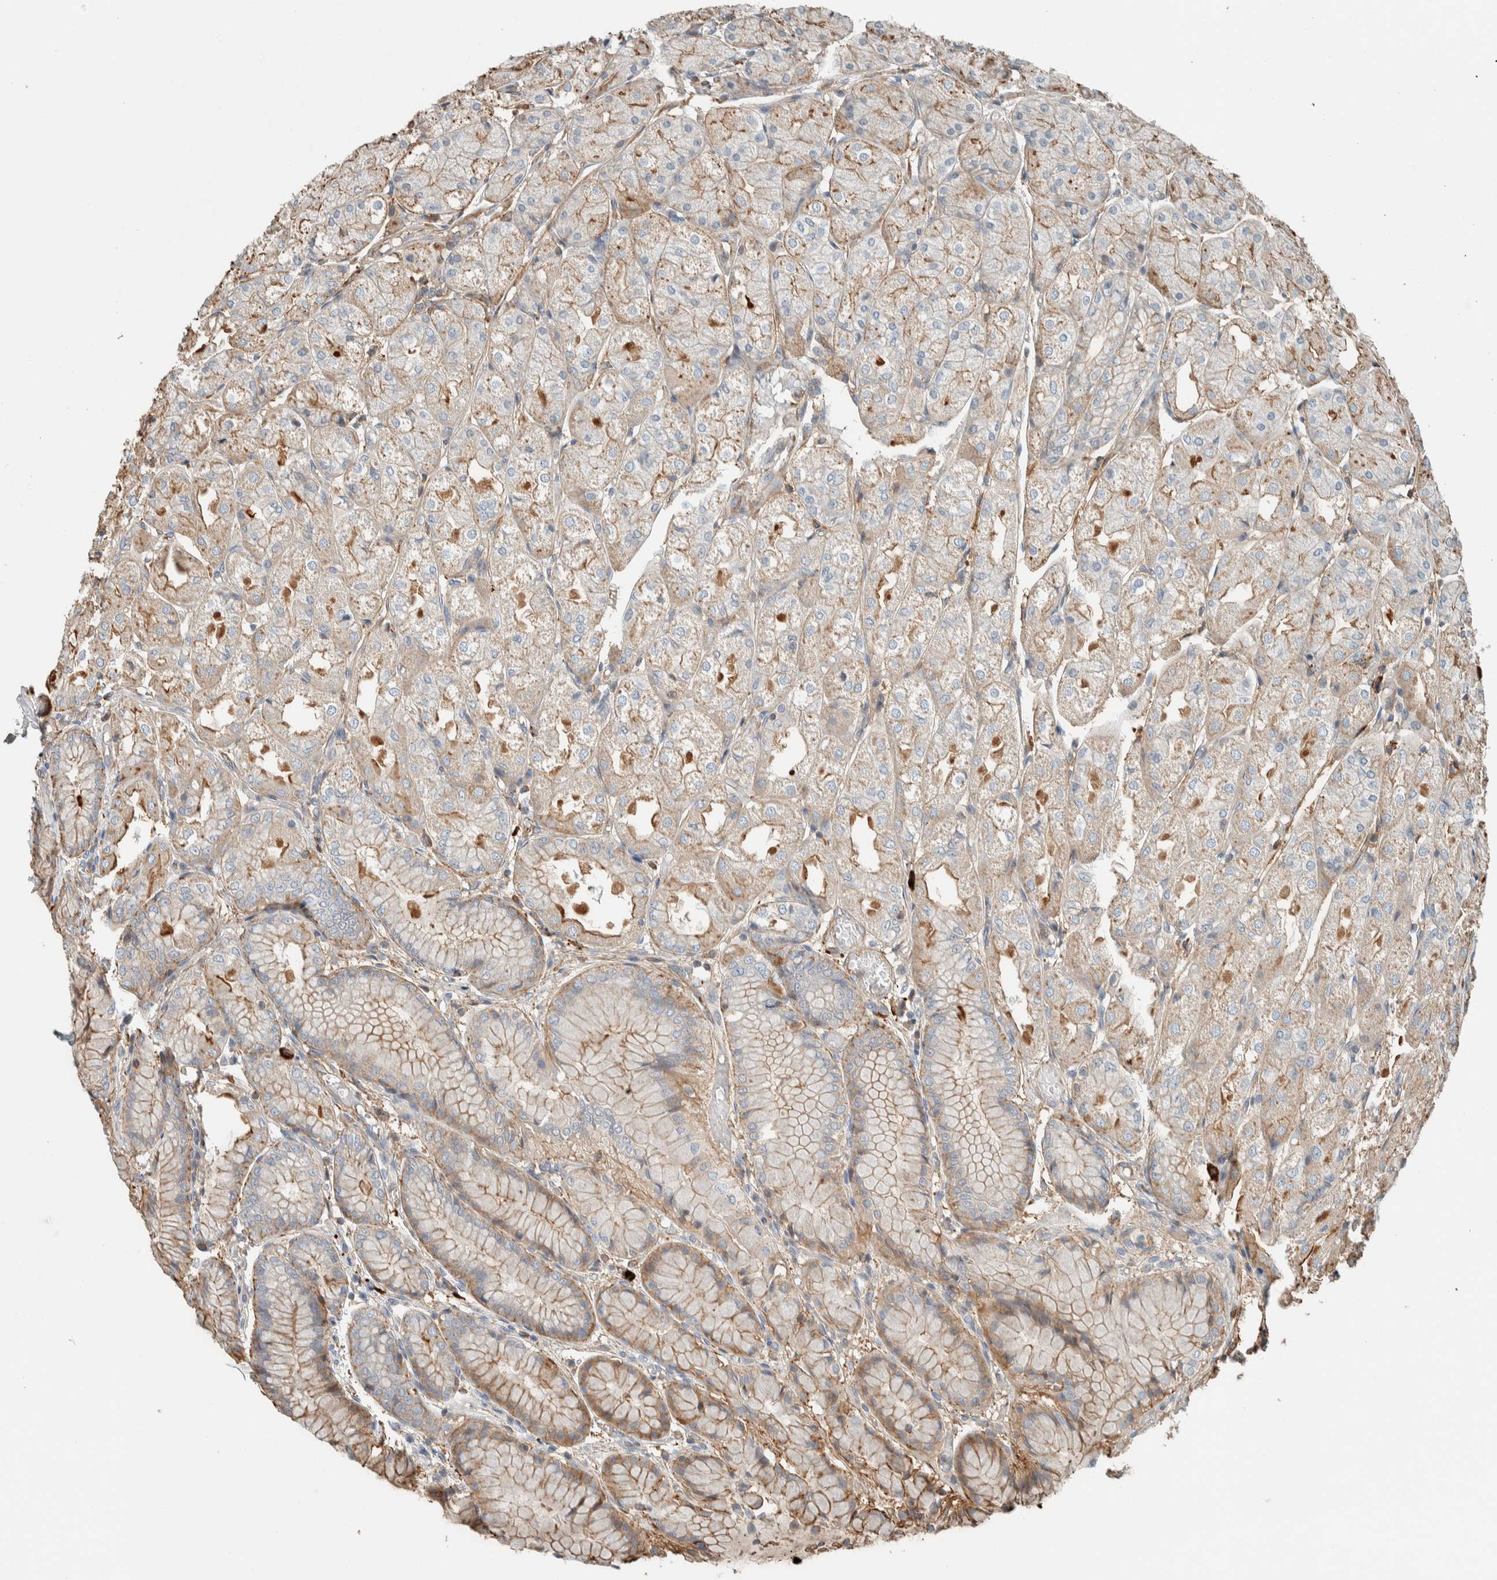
{"staining": {"intensity": "moderate", "quantity": "25%-75%", "location": "cytoplasmic/membranous"}, "tissue": "stomach", "cell_type": "Glandular cells", "image_type": "normal", "snomed": [{"axis": "morphology", "description": "Normal tissue, NOS"}, {"axis": "topography", "description": "Stomach, upper"}], "caption": "The immunohistochemical stain shows moderate cytoplasmic/membranous positivity in glandular cells of normal stomach.", "gene": "CTBP2", "patient": {"sex": "male", "age": 72}}